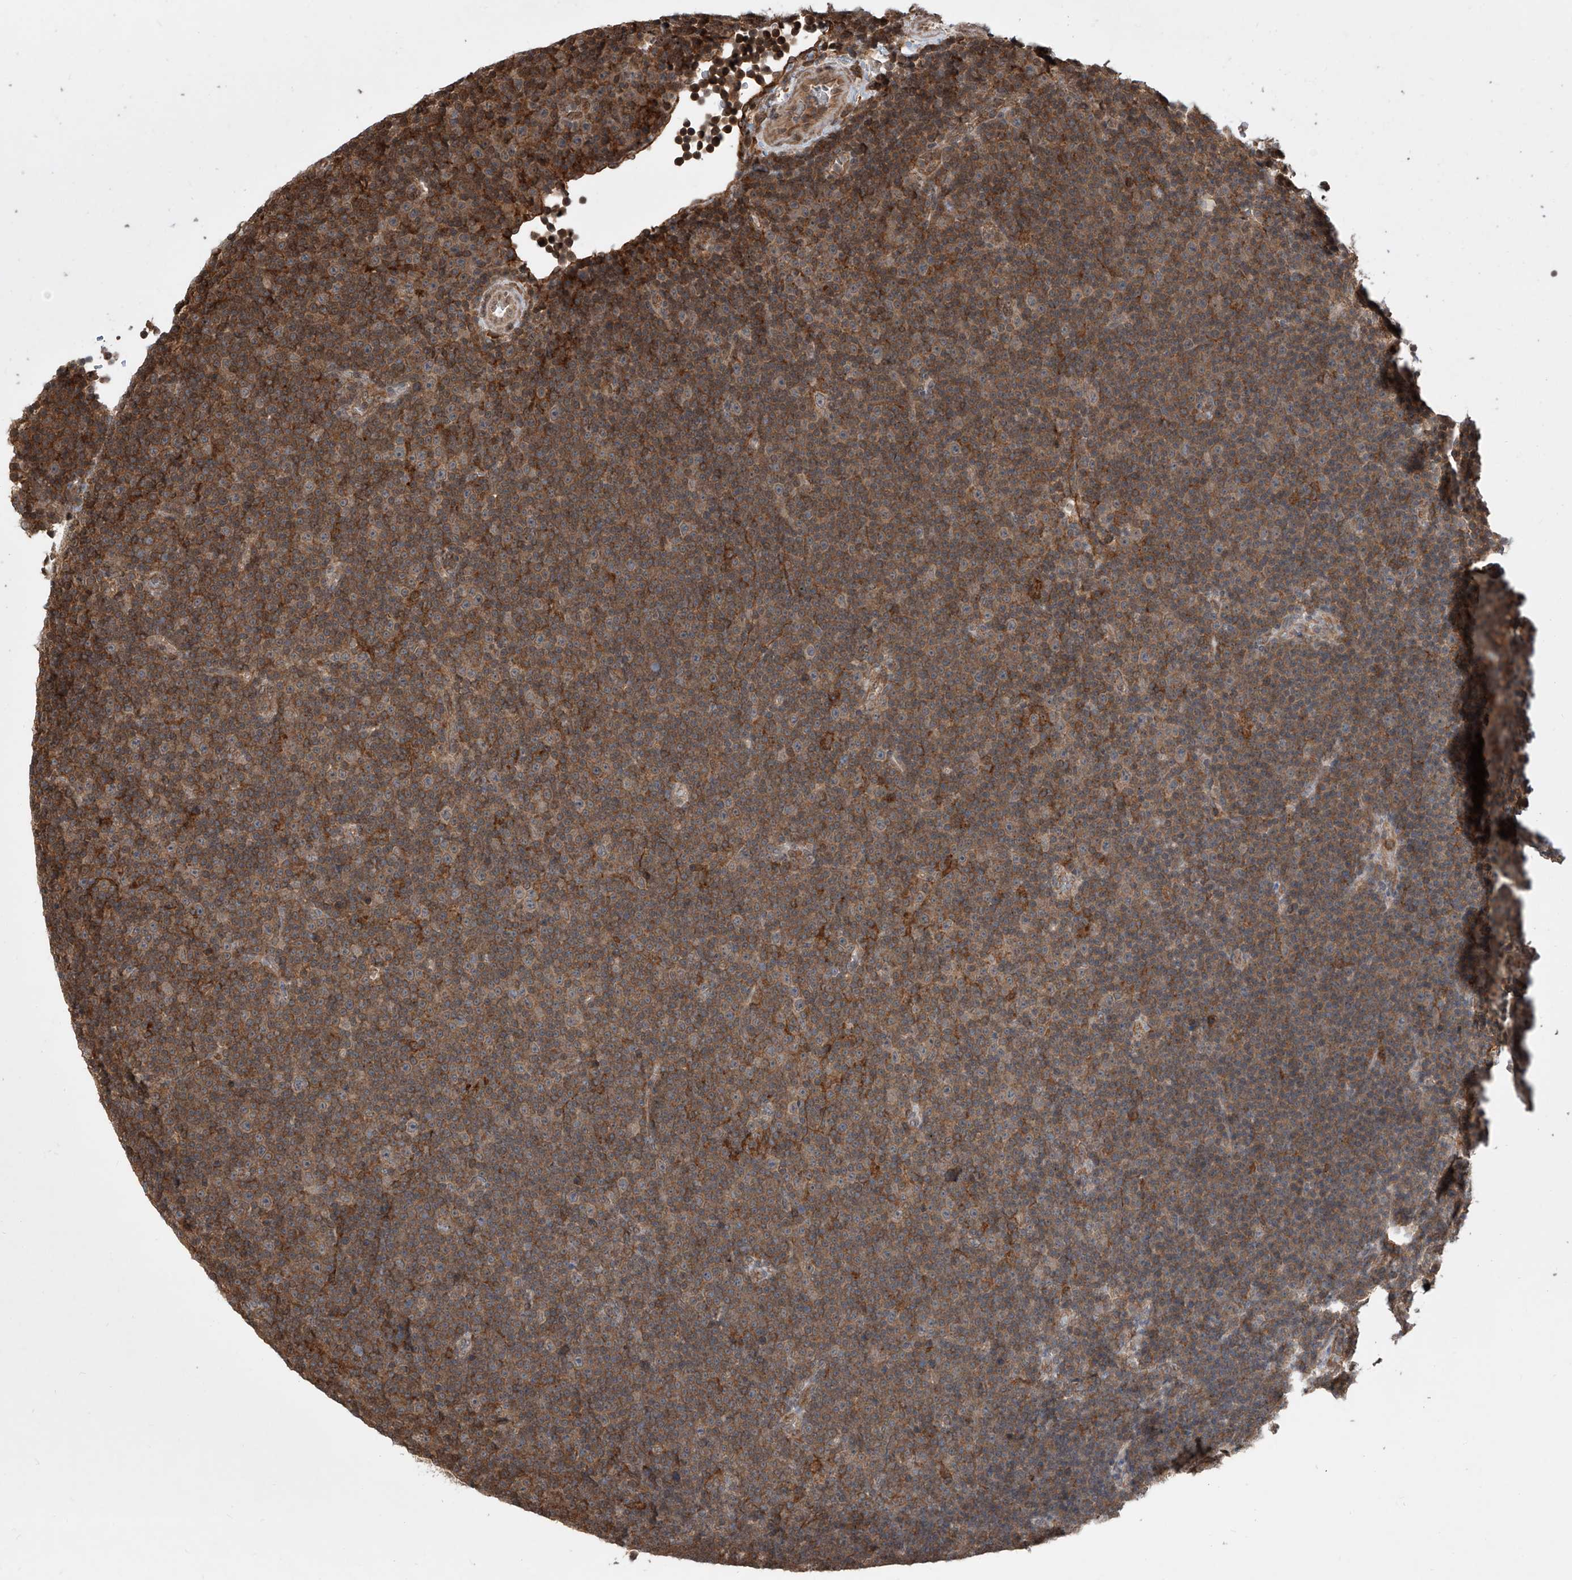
{"staining": {"intensity": "weak", "quantity": "<25%", "location": "cytoplasmic/membranous"}, "tissue": "lymphoma", "cell_type": "Tumor cells", "image_type": "cancer", "snomed": [{"axis": "morphology", "description": "Malignant lymphoma, non-Hodgkin's type, Low grade"}, {"axis": "topography", "description": "Lymph node"}], "caption": "DAB (3,3'-diaminobenzidine) immunohistochemical staining of malignant lymphoma, non-Hodgkin's type (low-grade) shows no significant positivity in tumor cells.", "gene": "HOXC8", "patient": {"sex": "female", "age": 67}}